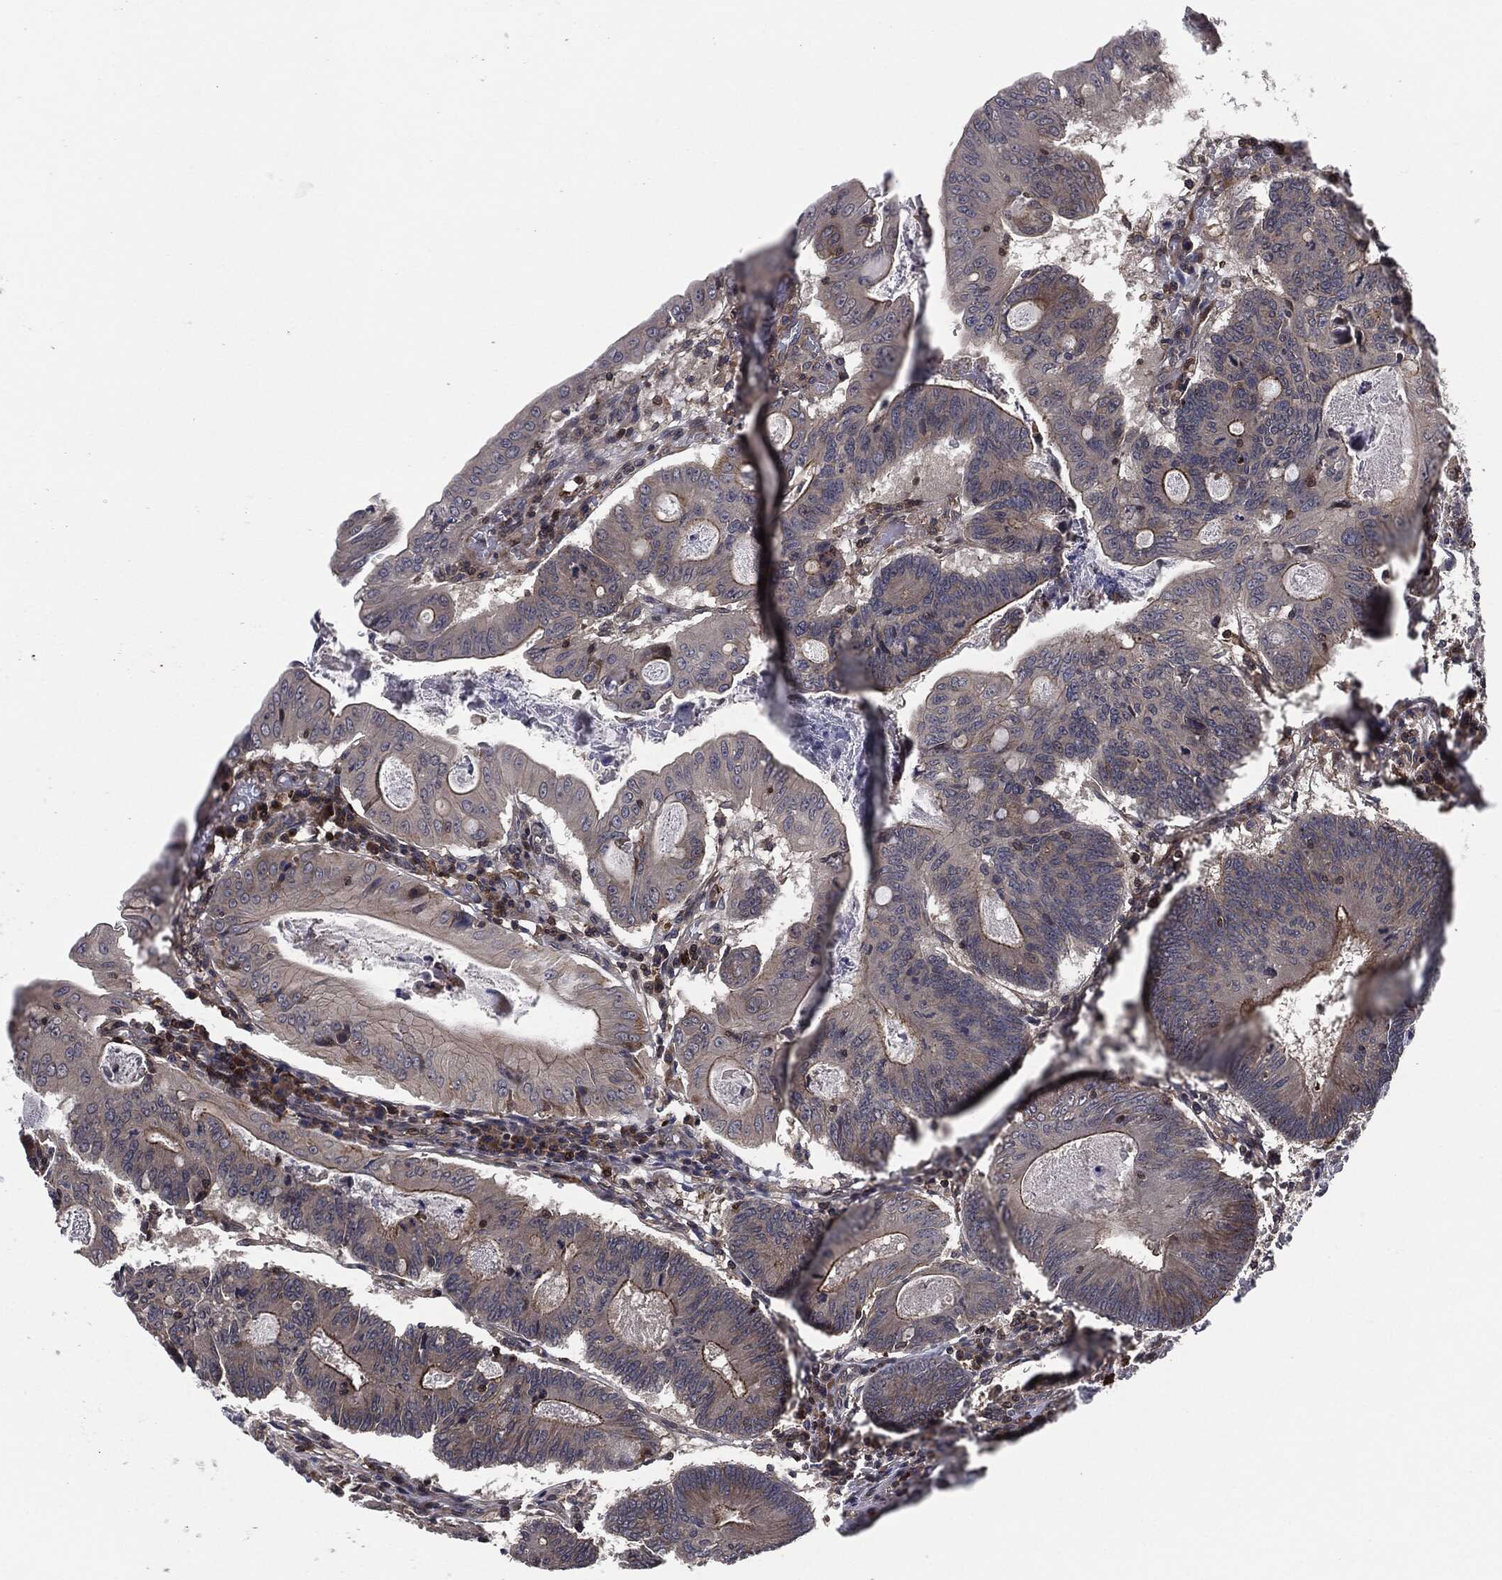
{"staining": {"intensity": "moderate", "quantity": "<25%", "location": "cytoplasmic/membranous"}, "tissue": "colorectal cancer", "cell_type": "Tumor cells", "image_type": "cancer", "snomed": [{"axis": "morphology", "description": "Adenocarcinoma, NOS"}, {"axis": "topography", "description": "Colon"}], "caption": "Immunohistochemistry of human adenocarcinoma (colorectal) shows low levels of moderate cytoplasmic/membranous staining in approximately <25% of tumor cells.", "gene": "UBR1", "patient": {"sex": "female", "age": 70}}